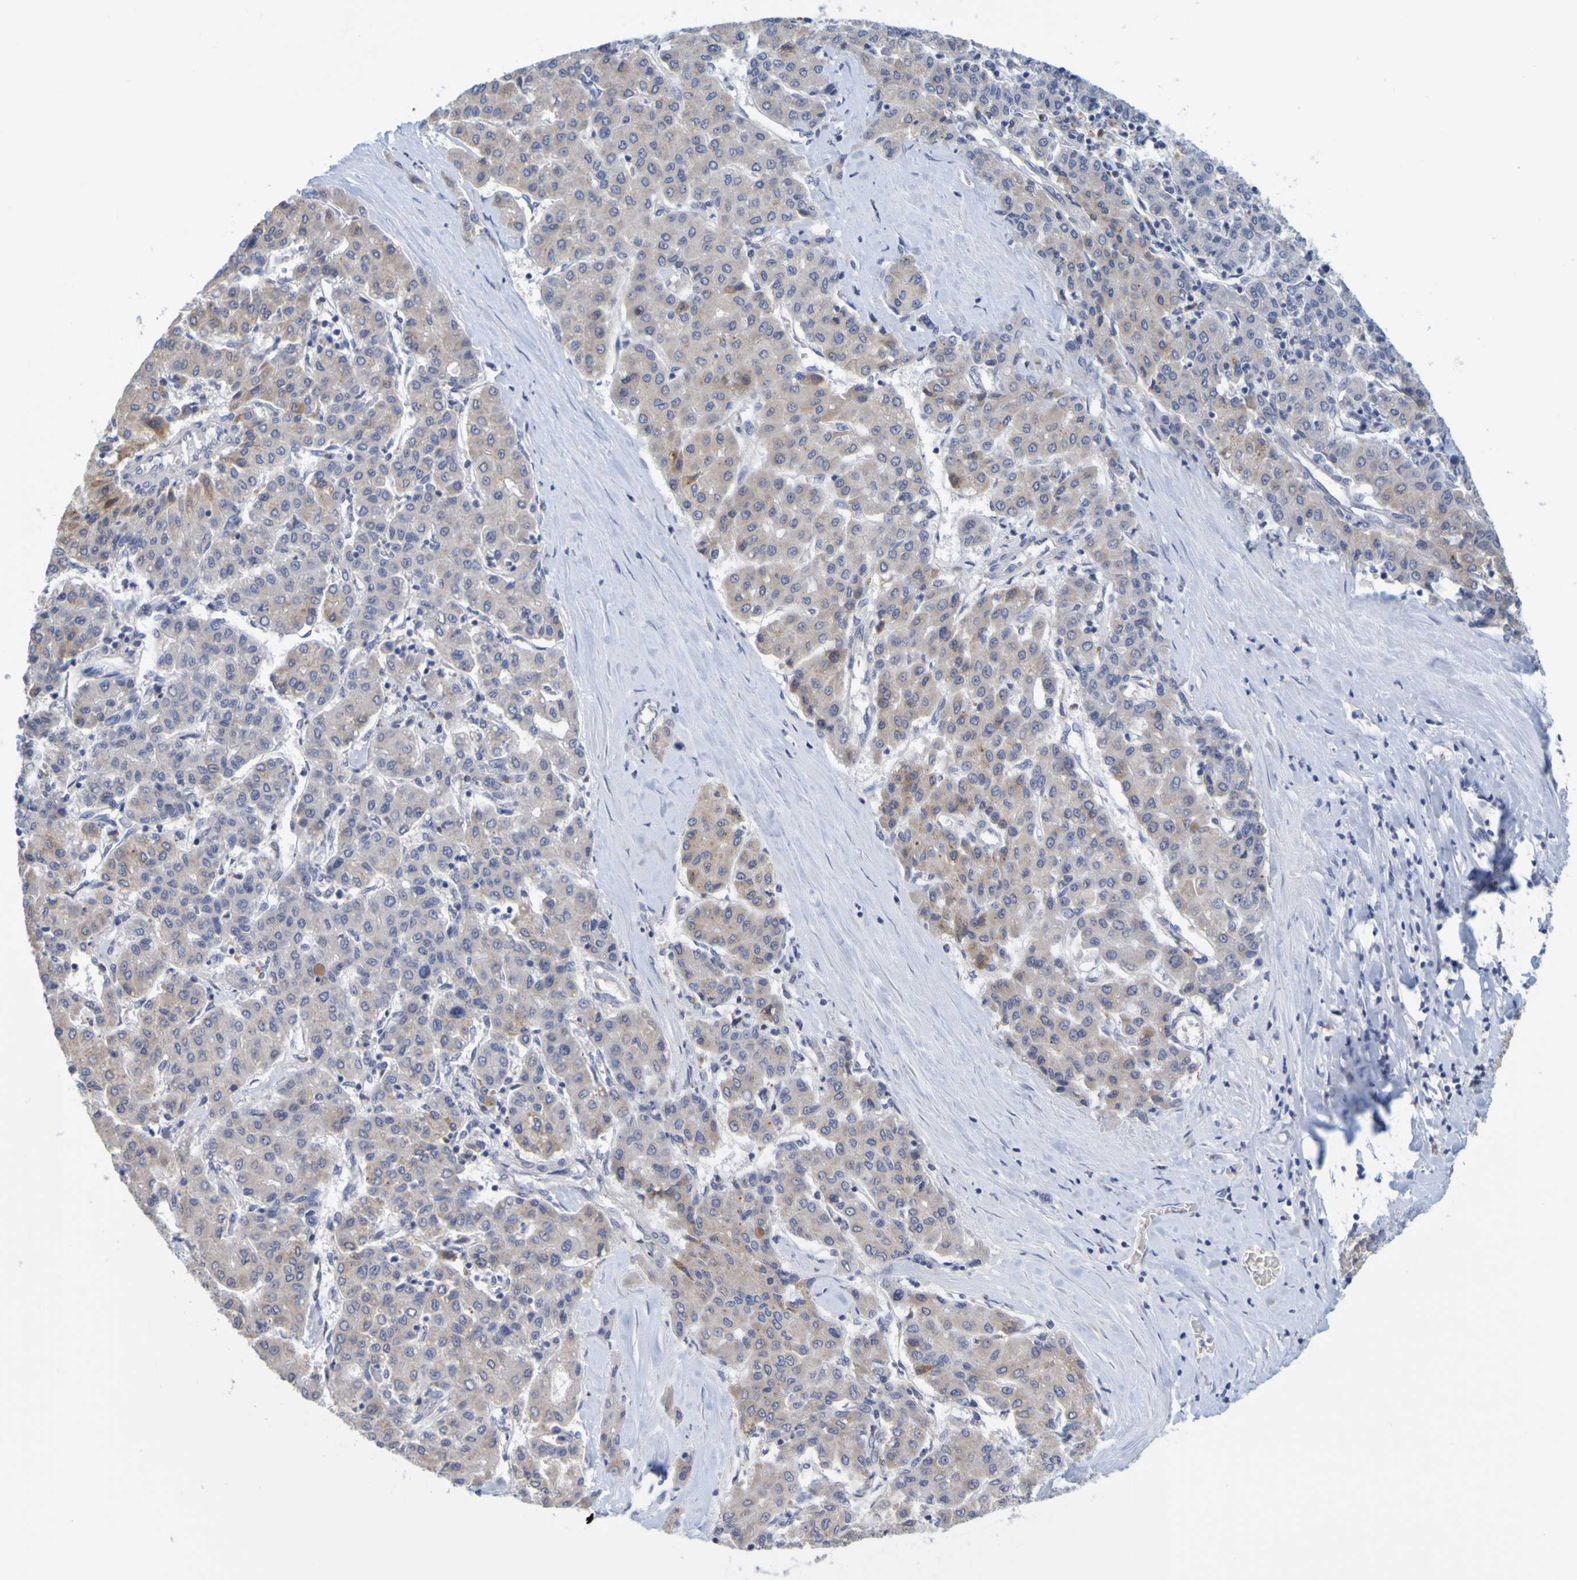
{"staining": {"intensity": "negative", "quantity": "none", "location": "none"}, "tissue": "liver cancer", "cell_type": "Tumor cells", "image_type": "cancer", "snomed": [{"axis": "morphology", "description": "Carcinoma, Hepatocellular, NOS"}, {"axis": "topography", "description": "Liver"}], "caption": "Immunohistochemical staining of liver cancer displays no significant expression in tumor cells.", "gene": "ENDOU", "patient": {"sex": "male", "age": 65}}